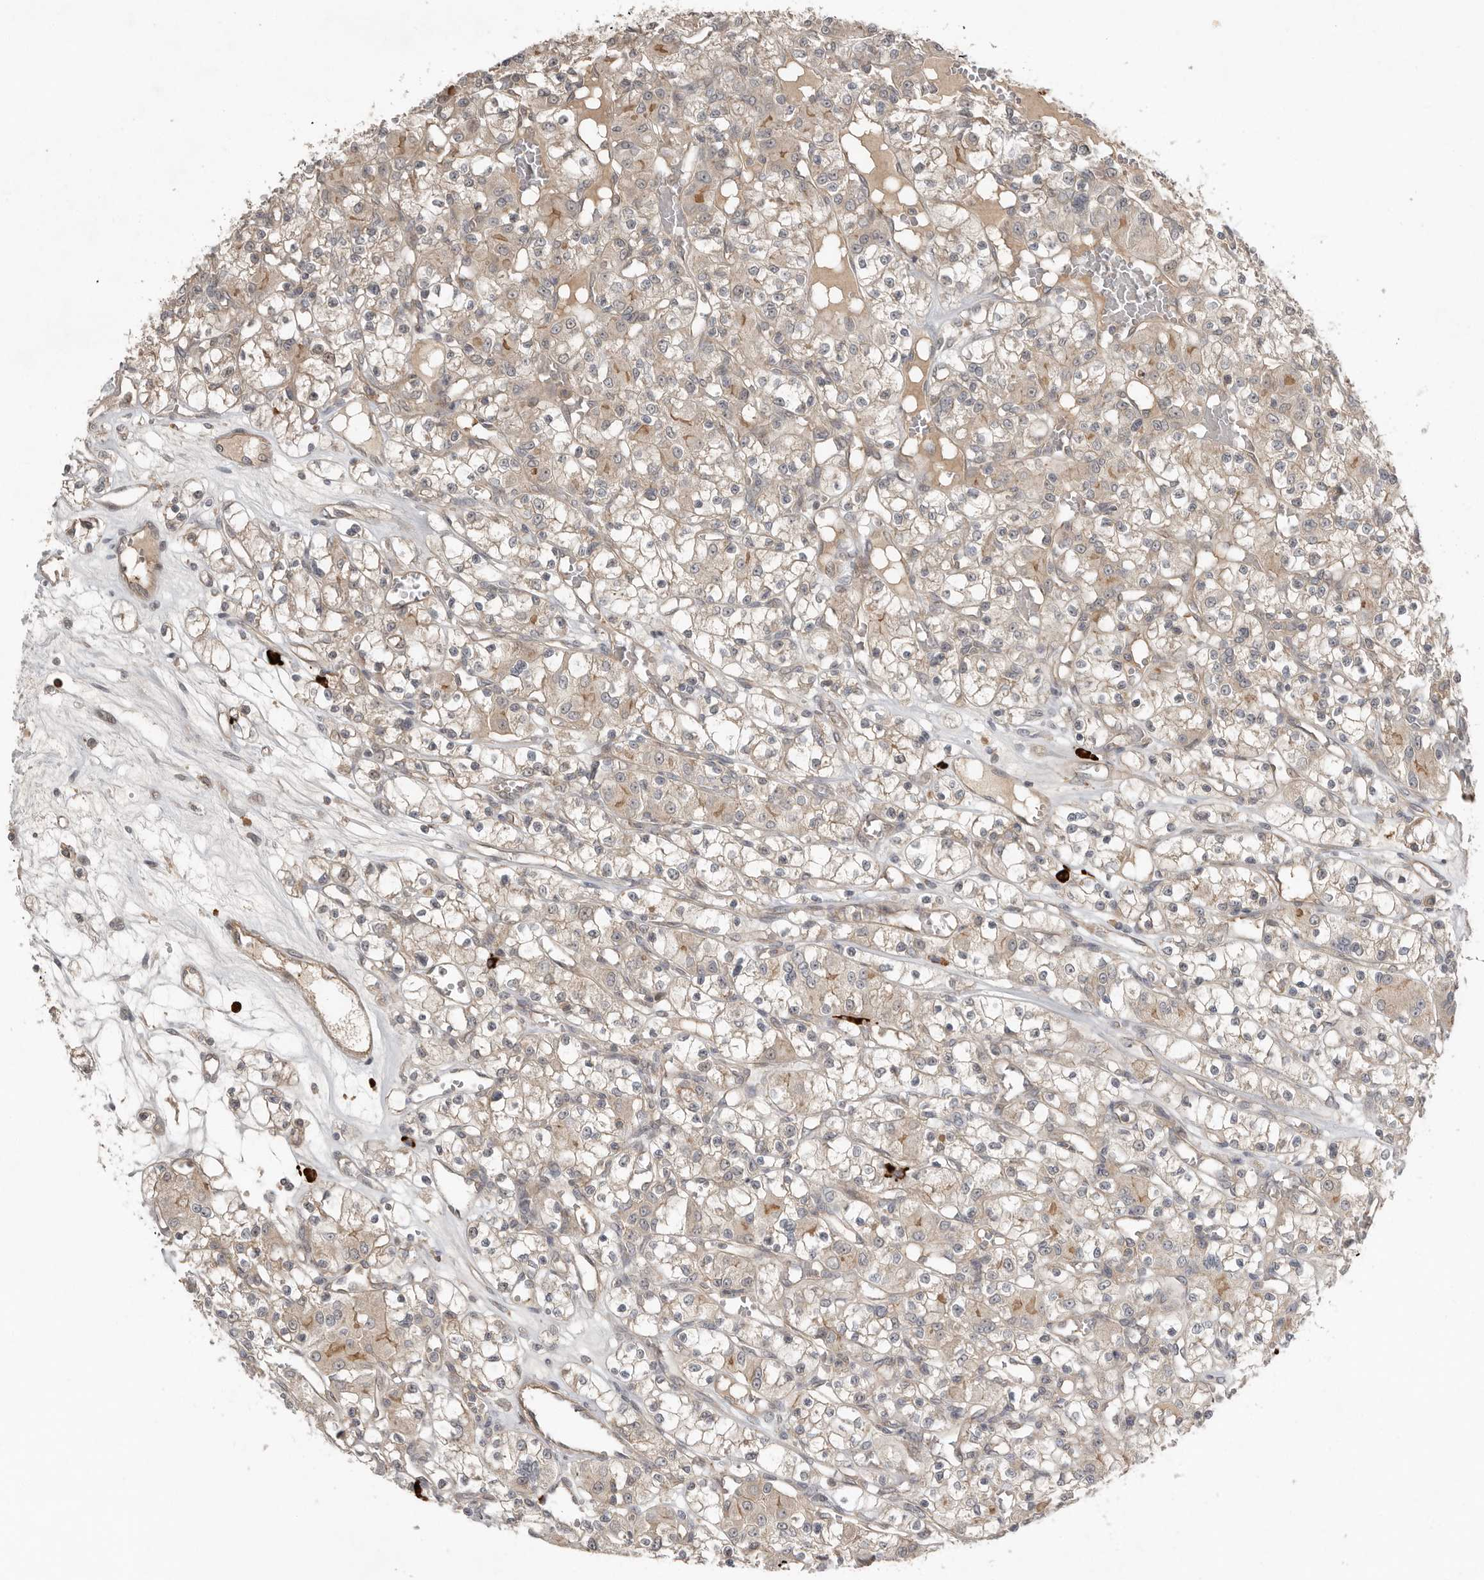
{"staining": {"intensity": "weak", "quantity": "<25%", "location": "cytoplasmic/membranous"}, "tissue": "renal cancer", "cell_type": "Tumor cells", "image_type": "cancer", "snomed": [{"axis": "morphology", "description": "Adenocarcinoma, NOS"}, {"axis": "topography", "description": "Kidney"}], "caption": "DAB (3,3'-diaminobenzidine) immunohistochemical staining of human renal adenocarcinoma demonstrates no significant staining in tumor cells.", "gene": "TEAD3", "patient": {"sex": "female", "age": 59}}